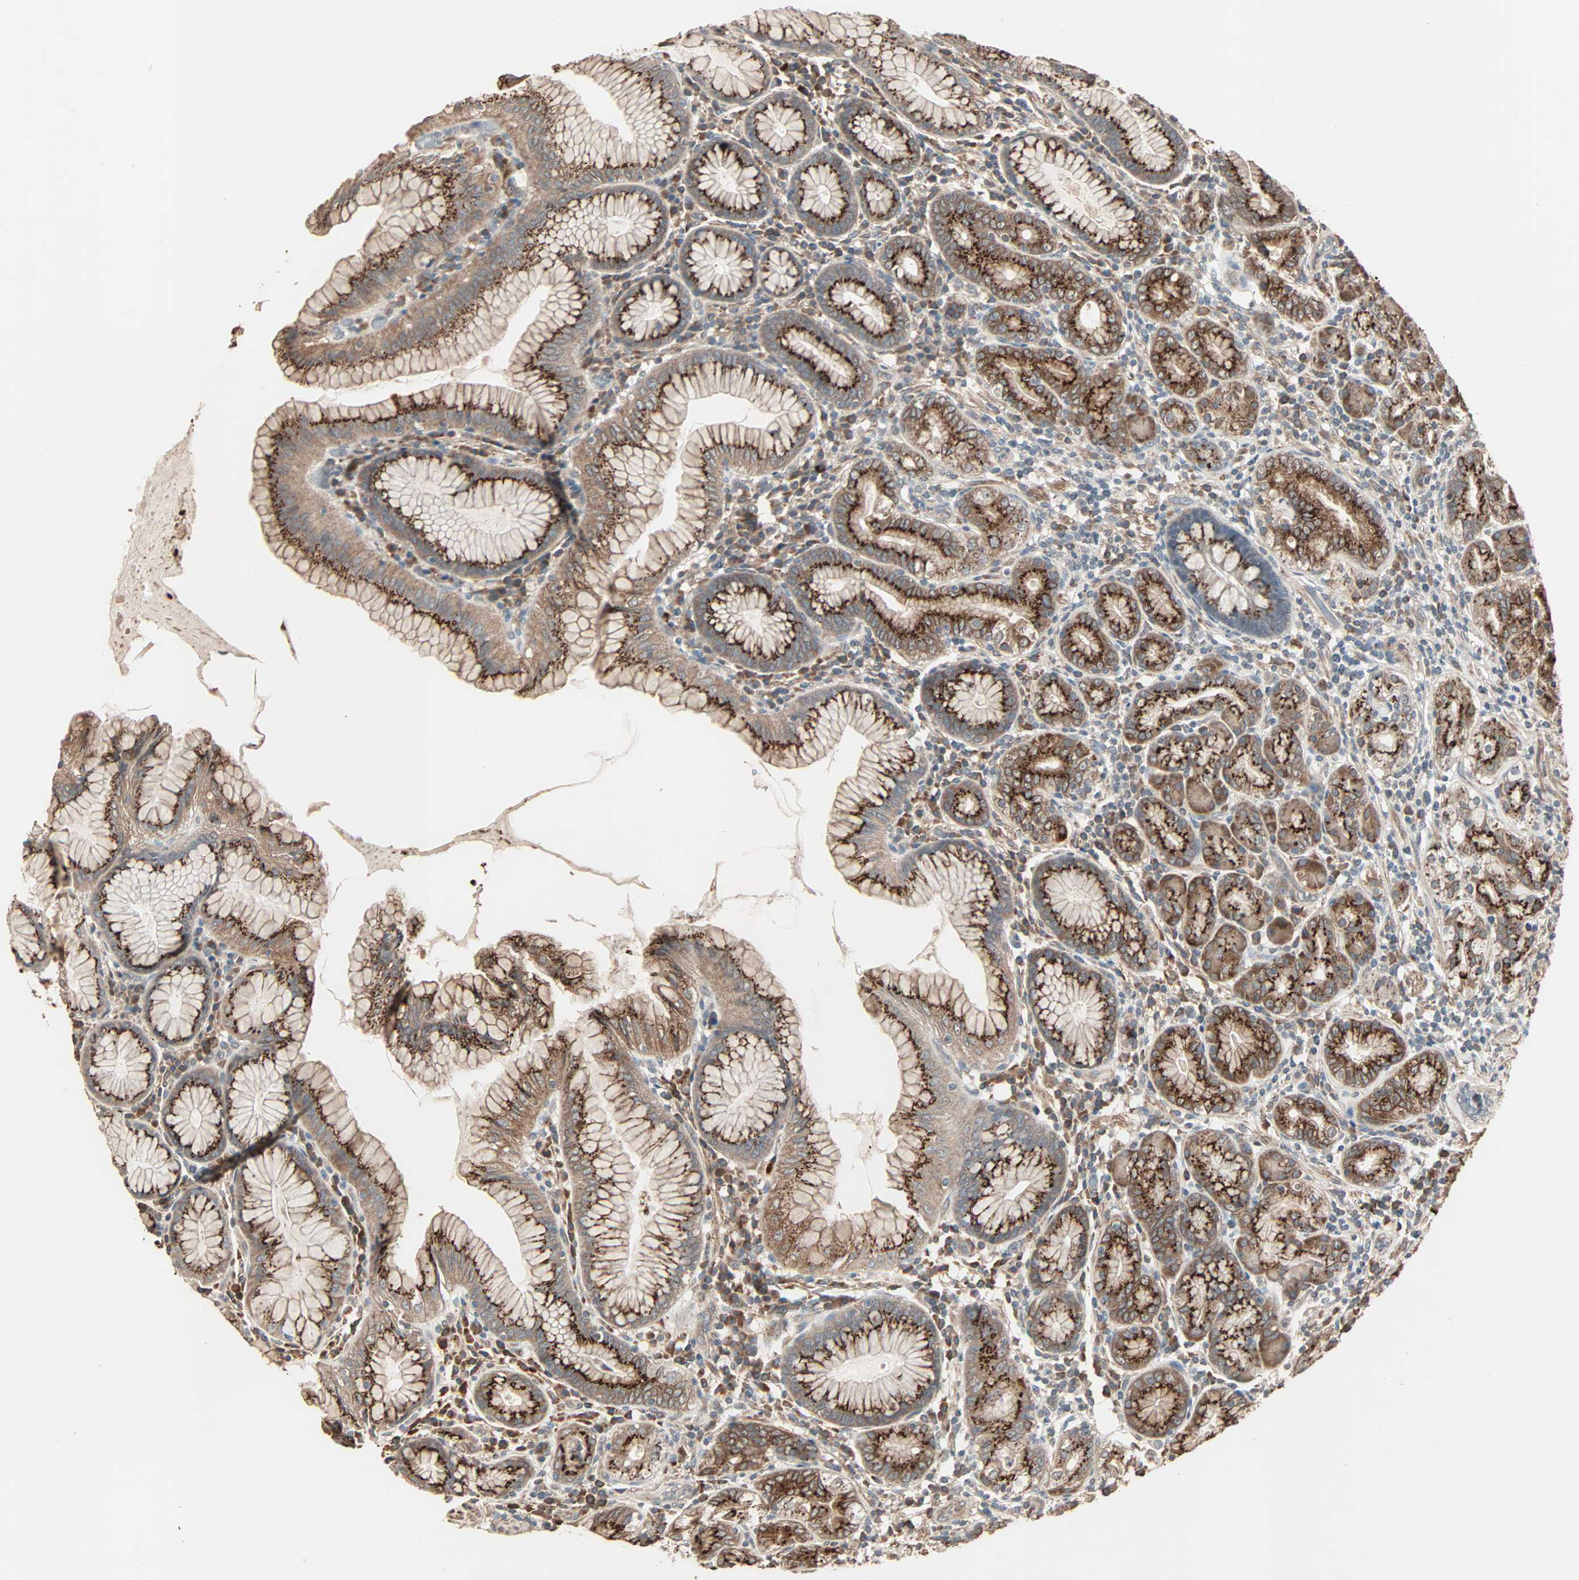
{"staining": {"intensity": "strong", "quantity": ">75%", "location": "cytoplasmic/membranous"}, "tissue": "stomach", "cell_type": "Glandular cells", "image_type": "normal", "snomed": [{"axis": "morphology", "description": "Normal tissue, NOS"}, {"axis": "topography", "description": "Stomach, lower"}], "caption": "Immunohistochemical staining of normal human stomach demonstrates high levels of strong cytoplasmic/membranous positivity in about >75% of glandular cells.", "gene": "GALNT3", "patient": {"sex": "female", "age": 76}}